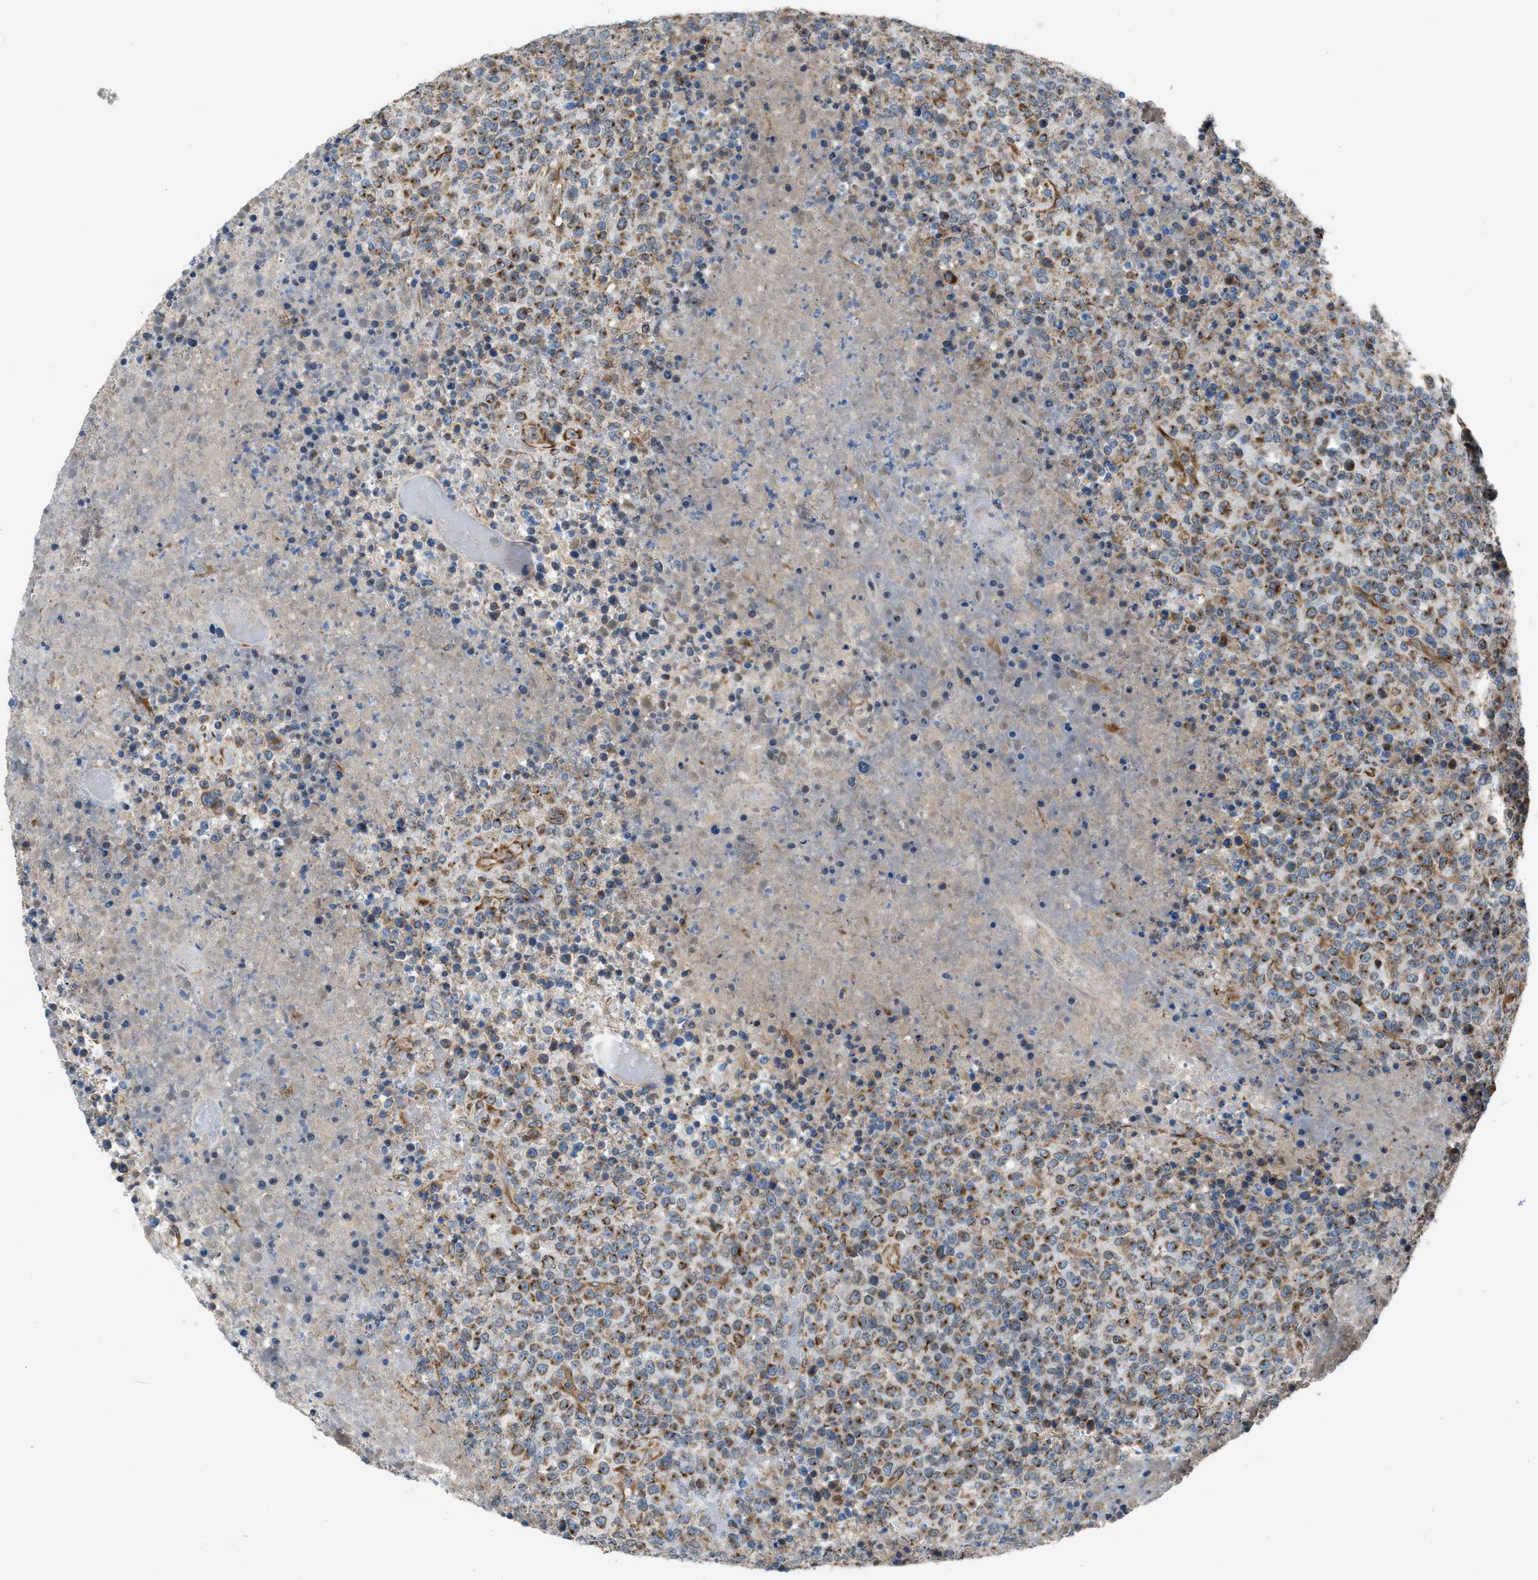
{"staining": {"intensity": "moderate", "quantity": ">75%", "location": "cytoplasmic/membranous"}, "tissue": "lymphoma", "cell_type": "Tumor cells", "image_type": "cancer", "snomed": [{"axis": "morphology", "description": "Malignant lymphoma, non-Hodgkin's type, High grade"}, {"axis": "topography", "description": "Lymph node"}], "caption": "Immunohistochemistry (IHC) image of neoplastic tissue: human high-grade malignant lymphoma, non-Hodgkin's type stained using immunohistochemistry exhibits medium levels of moderate protein expression localized specifically in the cytoplasmic/membranous of tumor cells, appearing as a cytoplasmic/membranous brown color.", "gene": "SLC10A3", "patient": {"sex": "male", "age": 13}}